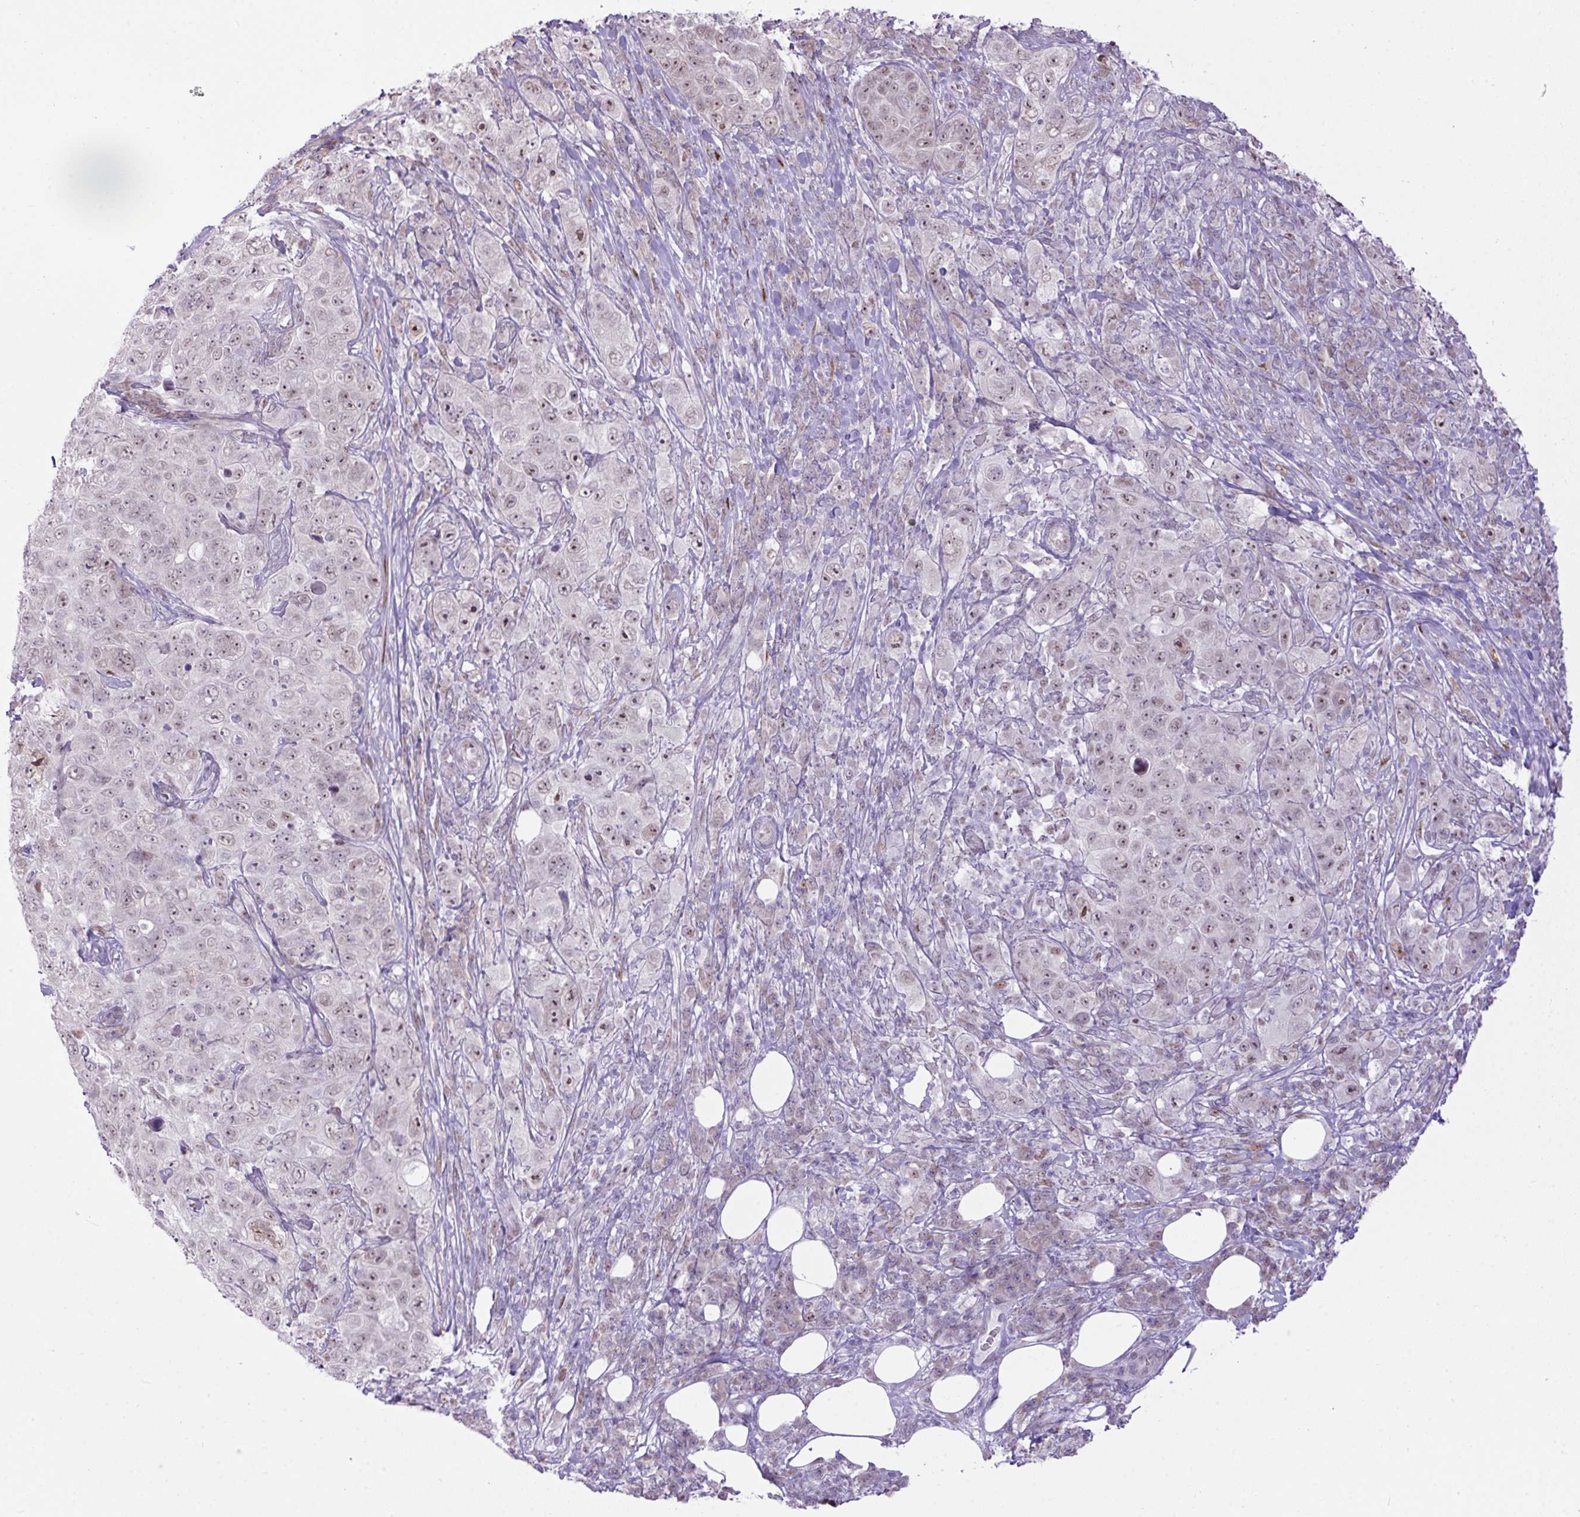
{"staining": {"intensity": "moderate", "quantity": "<25%", "location": "nuclear"}, "tissue": "pancreatic cancer", "cell_type": "Tumor cells", "image_type": "cancer", "snomed": [{"axis": "morphology", "description": "Adenocarcinoma, NOS"}, {"axis": "topography", "description": "Pancreas"}], "caption": "Immunohistochemistry of adenocarcinoma (pancreatic) shows low levels of moderate nuclear staining in about <25% of tumor cells.", "gene": "ELOA2", "patient": {"sex": "male", "age": 68}}